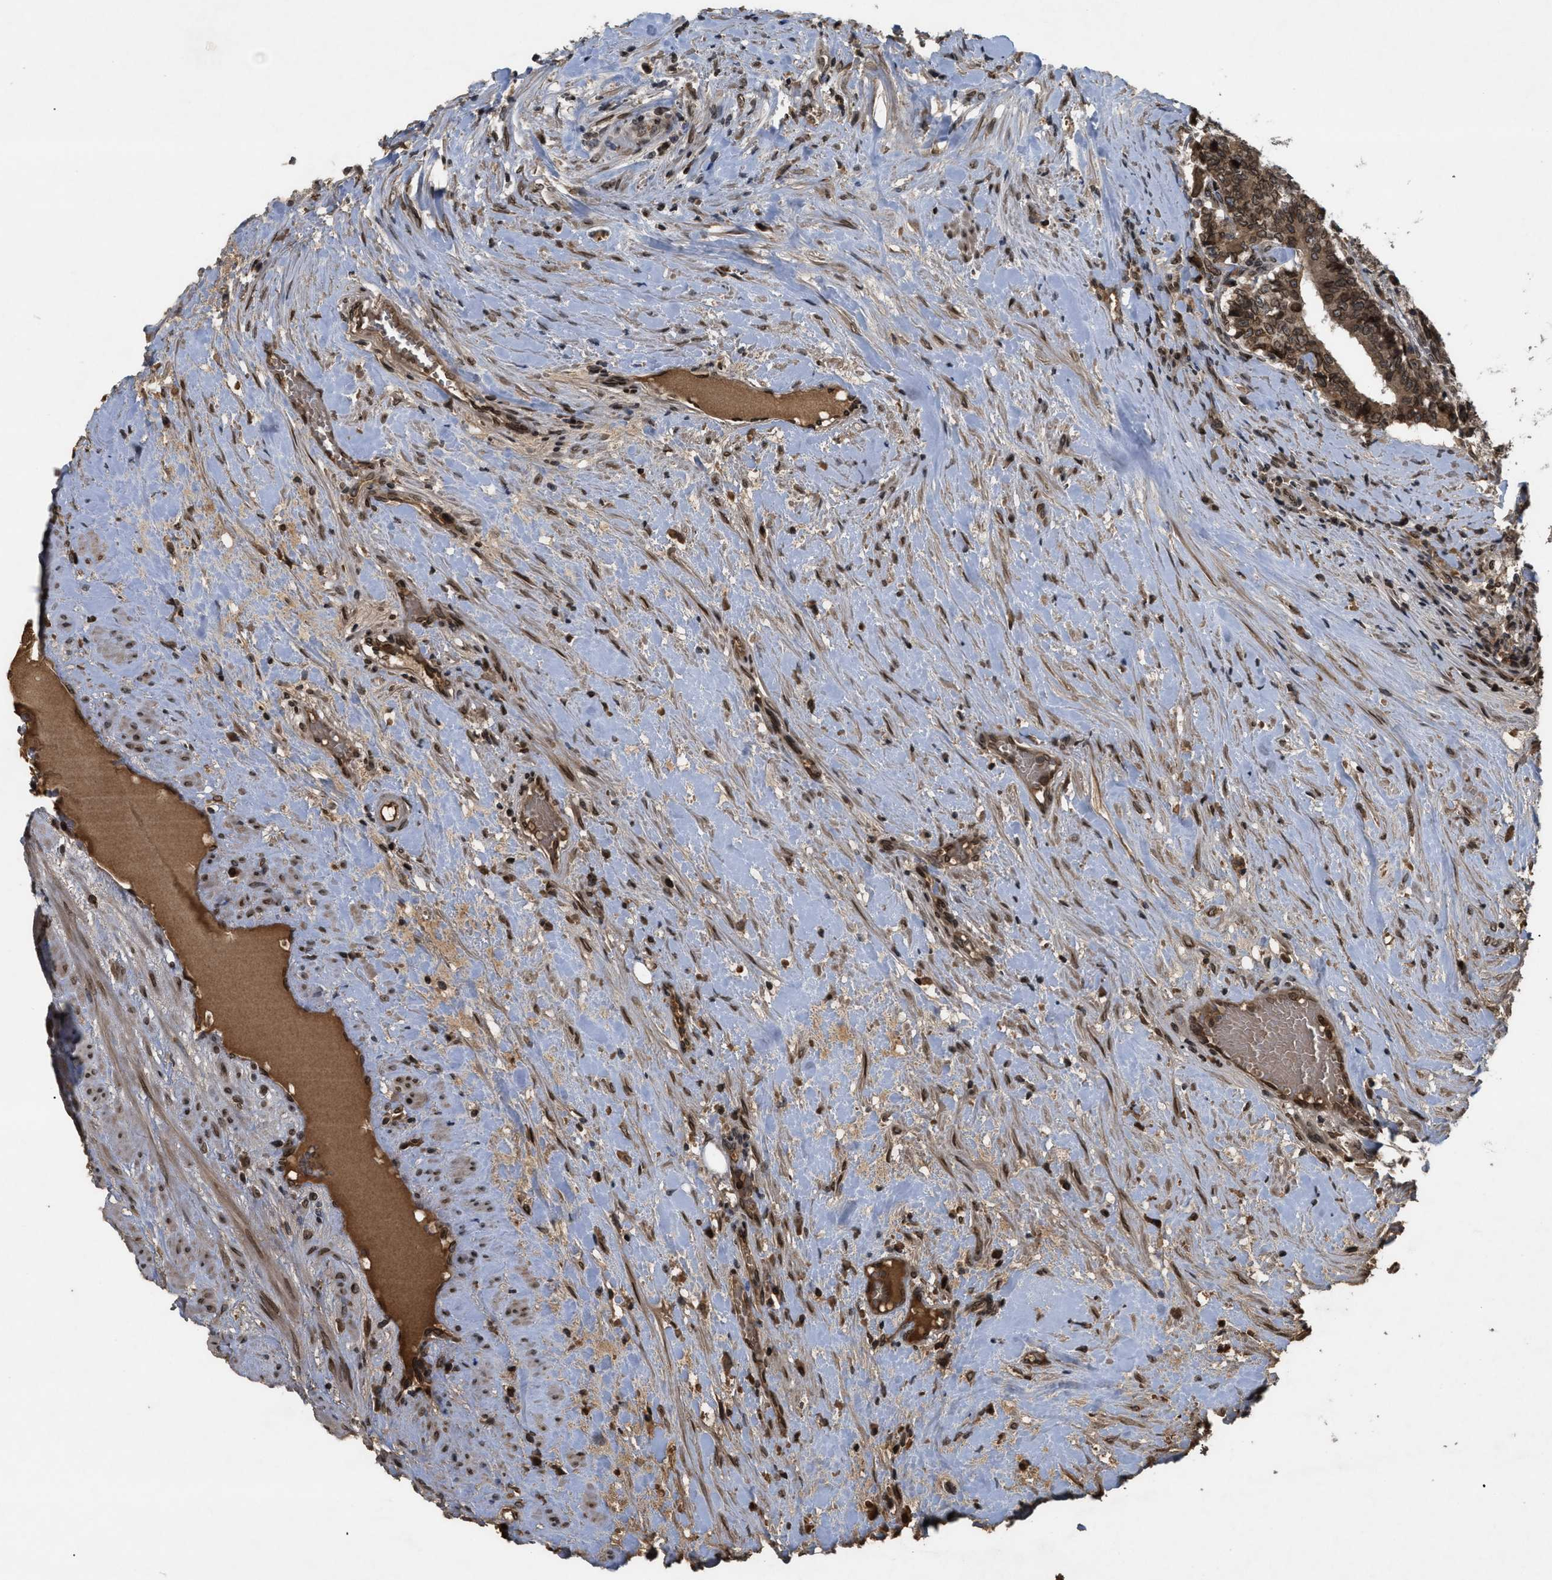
{"staining": {"intensity": "moderate", "quantity": ">75%", "location": "cytoplasmic/membranous,nuclear"}, "tissue": "prostate cancer", "cell_type": "Tumor cells", "image_type": "cancer", "snomed": [{"axis": "morphology", "description": "Normal tissue, NOS"}, {"axis": "morphology", "description": "Adenocarcinoma, High grade"}, {"axis": "topography", "description": "Prostate"}, {"axis": "topography", "description": "Seminal veicle"}], "caption": "An immunohistochemistry micrograph of tumor tissue is shown. Protein staining in brown highlights moderate cytoplasmic/membranous and nuclear positivity in prostate cancer within tumor cells.", "gene": "CRY1", "patient": {"sex": "male", "age": 55}}